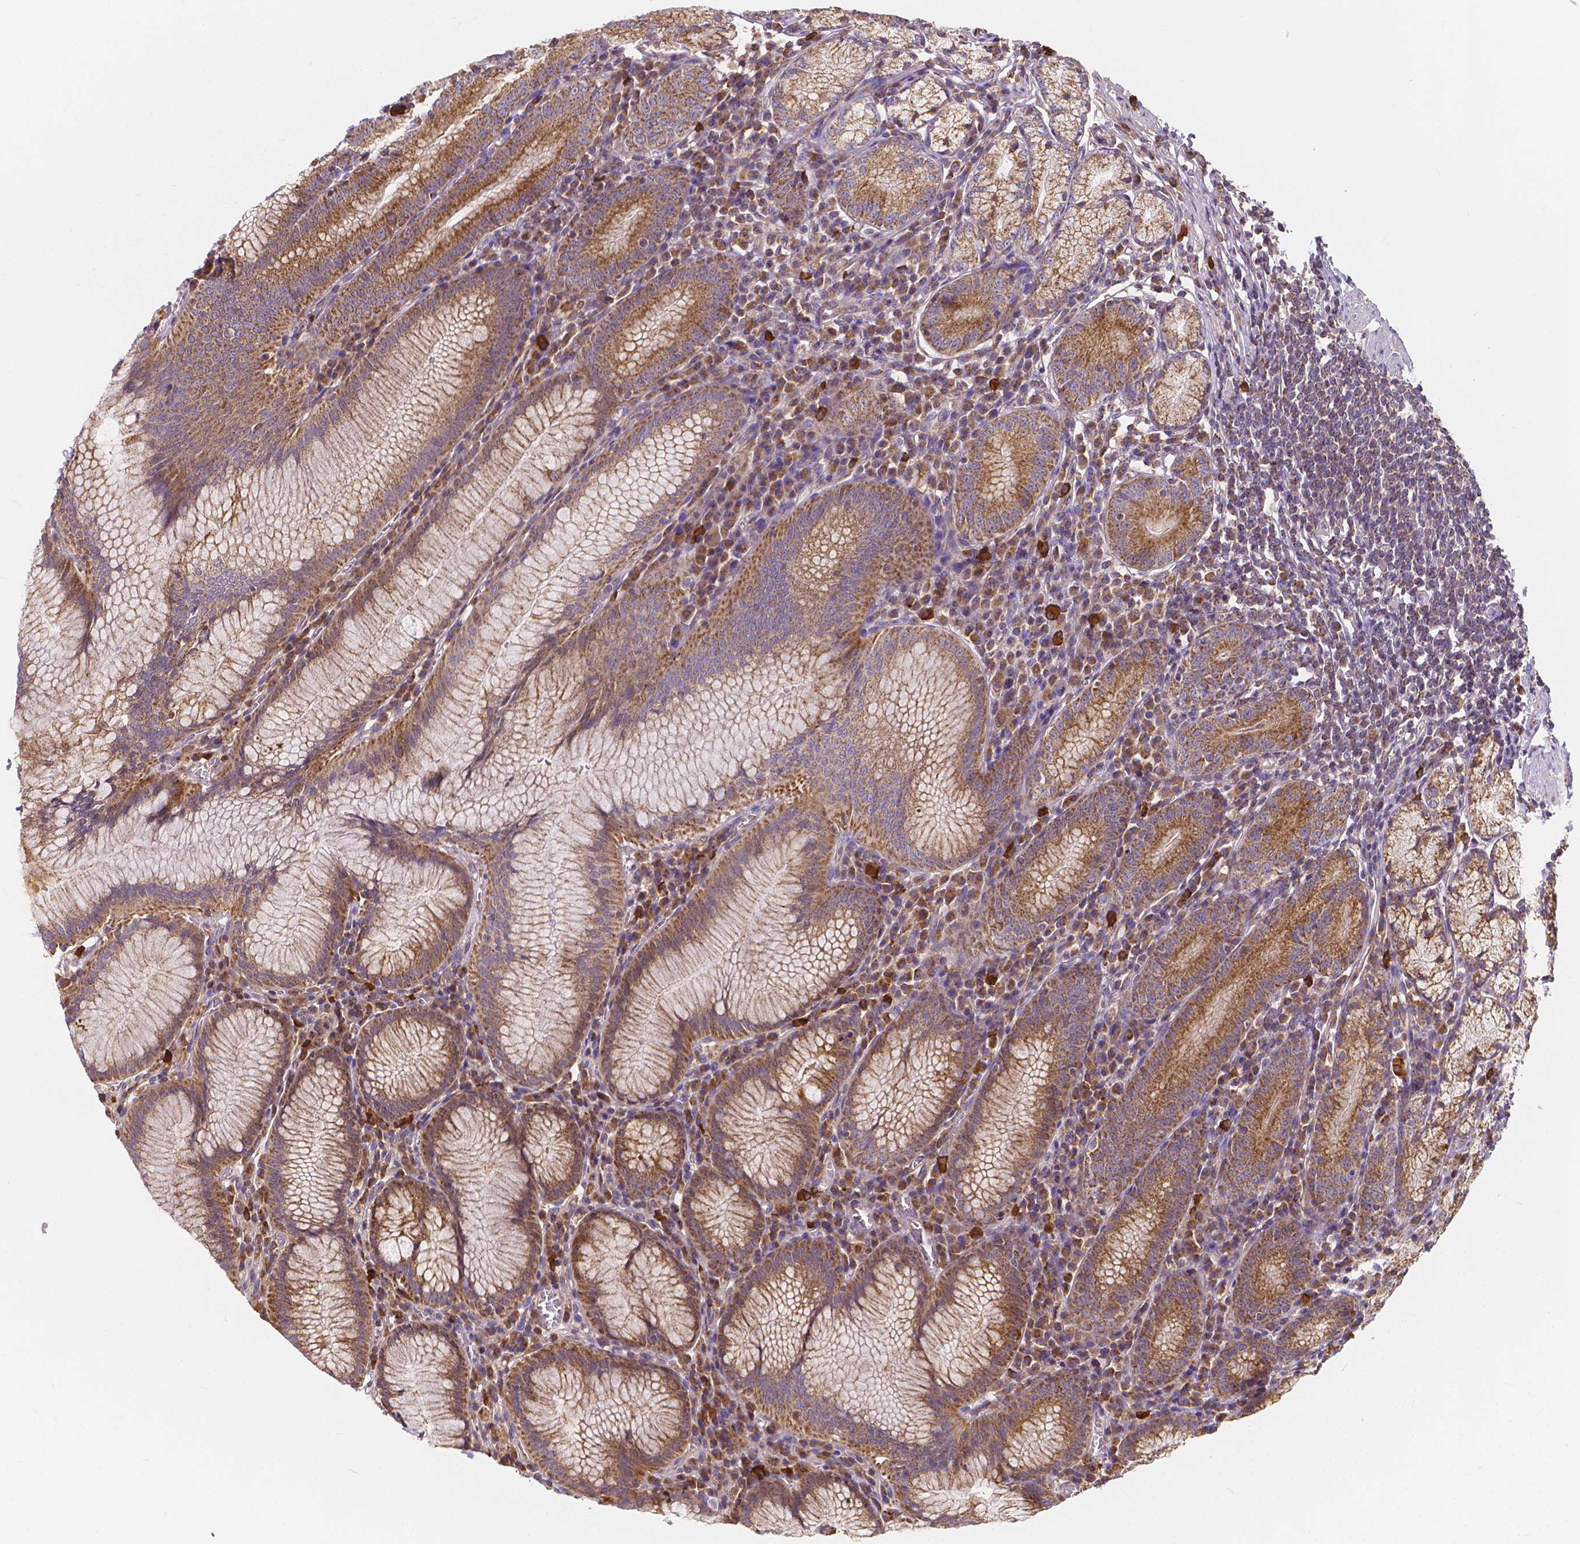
{"staining": {"intensity": "strong", "quantity": "25%-75%", "location": "cytoplasmic/membranous"}, "tissue": "stomach", "cell_type": "Glandular cells", "image_type": "normal", "snomed": [{"axis": "morphology", "description": "Normal tissue, NOS"}, {"axis": "topography", "description": "Stomach"}], "caption": "About 25%-75% of glandular cells in unremarkable stomach demonstrate strong cytoplasmic/membranous protein positivity as visualized by brown immunohistochemical staining.", "gene": "SNCAIP", "patient": {"sex": "male", "age": 55}}